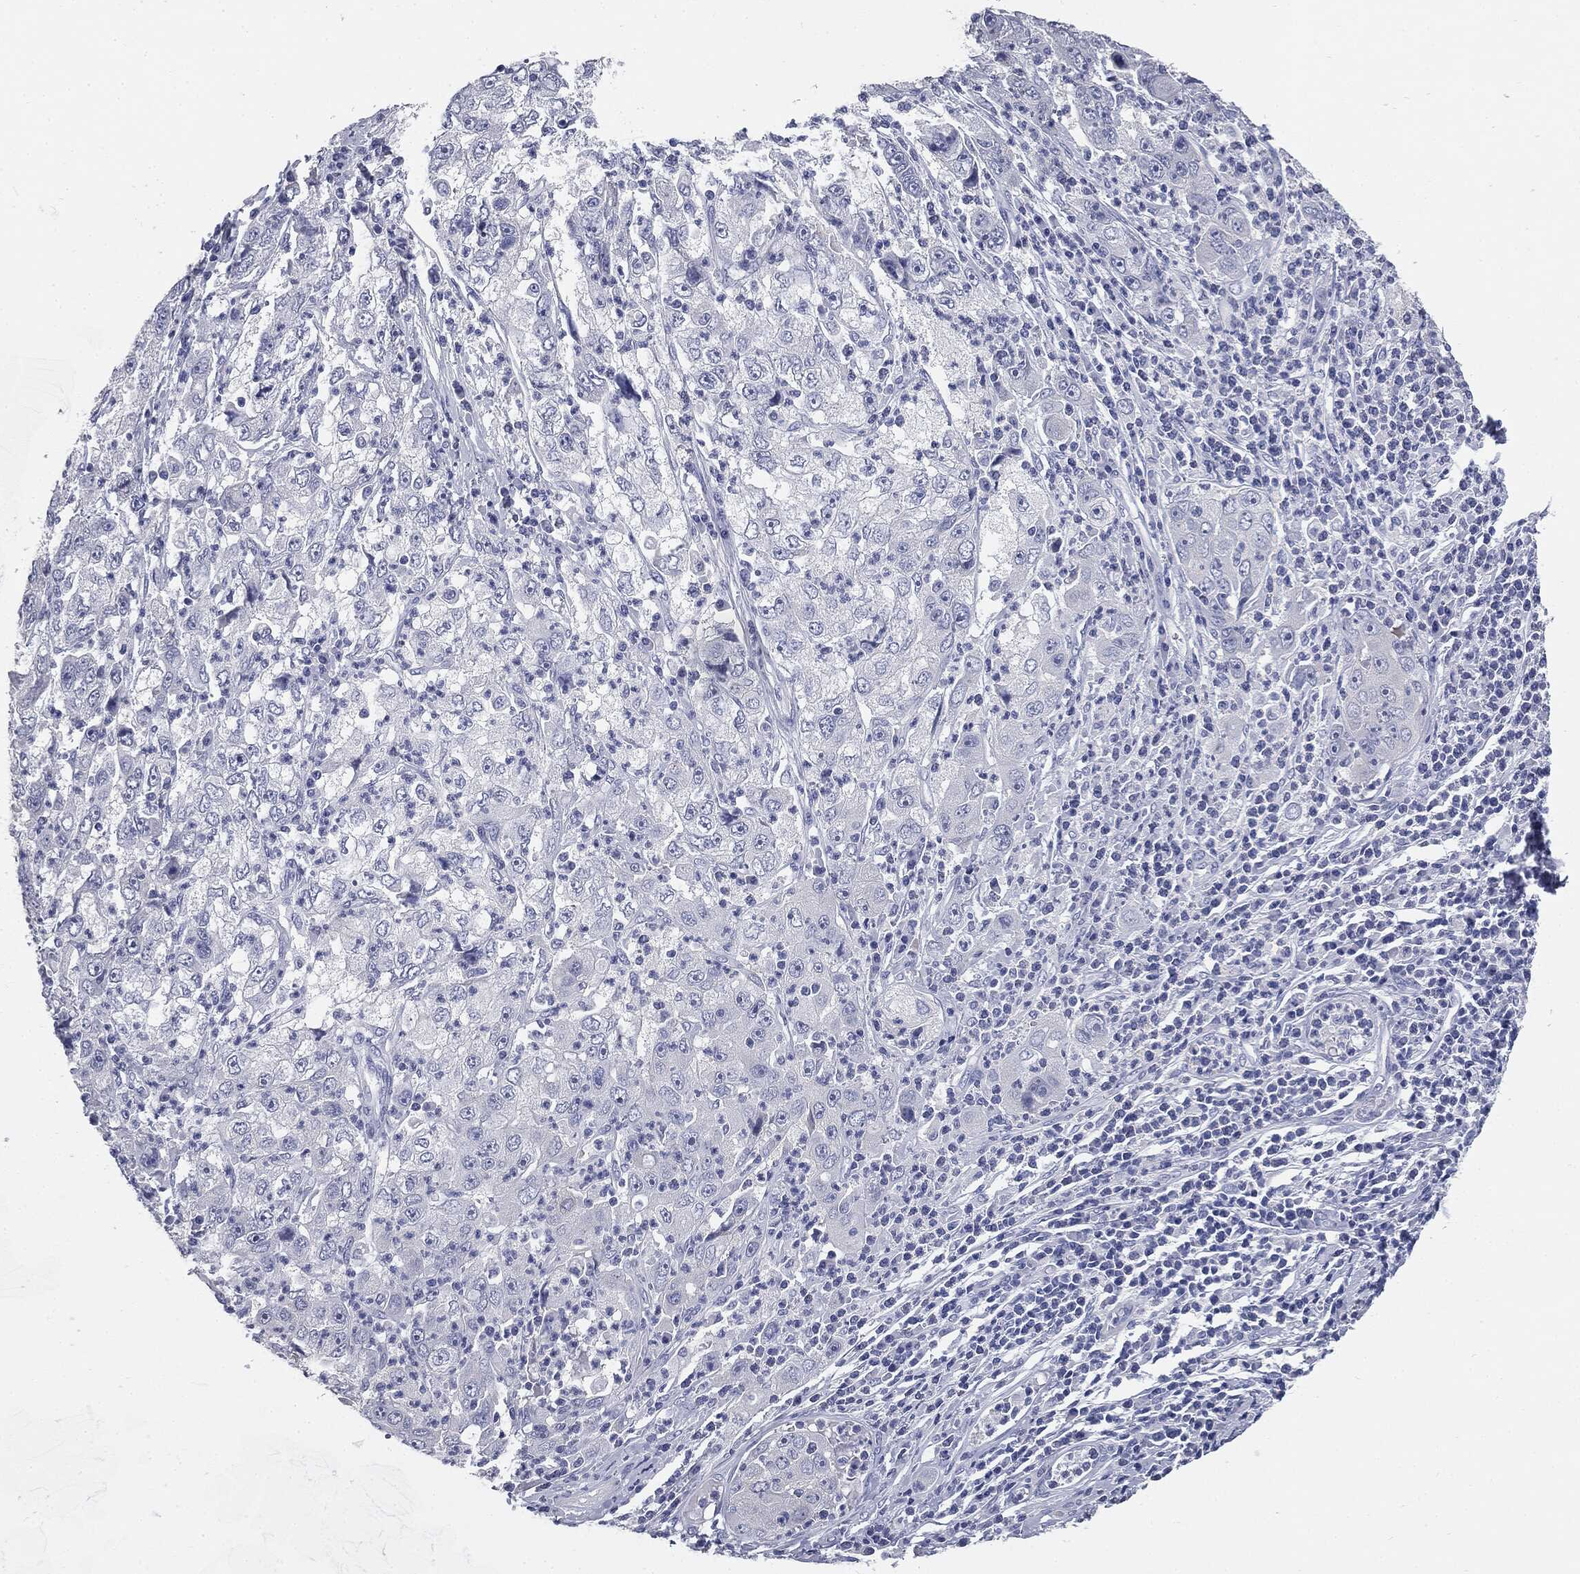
{"staining": {"intensity": "negative", "quantity": "none", "location": "none"}, "tissue": "cervical cancer", "cell_type": "Tumor cells", "image_type": "cancer", "snomed": [{"axis": "morphology", "description": "Squamous cell carcinoma, NOS"}, {"axis": "topography", "description": "Cervix"}], "caption": "High magnification brightfield microscopy of squamous cell carcinoma (cervical) stained with DAB (3,3'-diaminobenzidine) (brown) and counterstained with hematoxylin (blue): tumor cells show no significant positivity.", "gene": "CUZD1", "patient": {"sex": "female", "age": 36}}